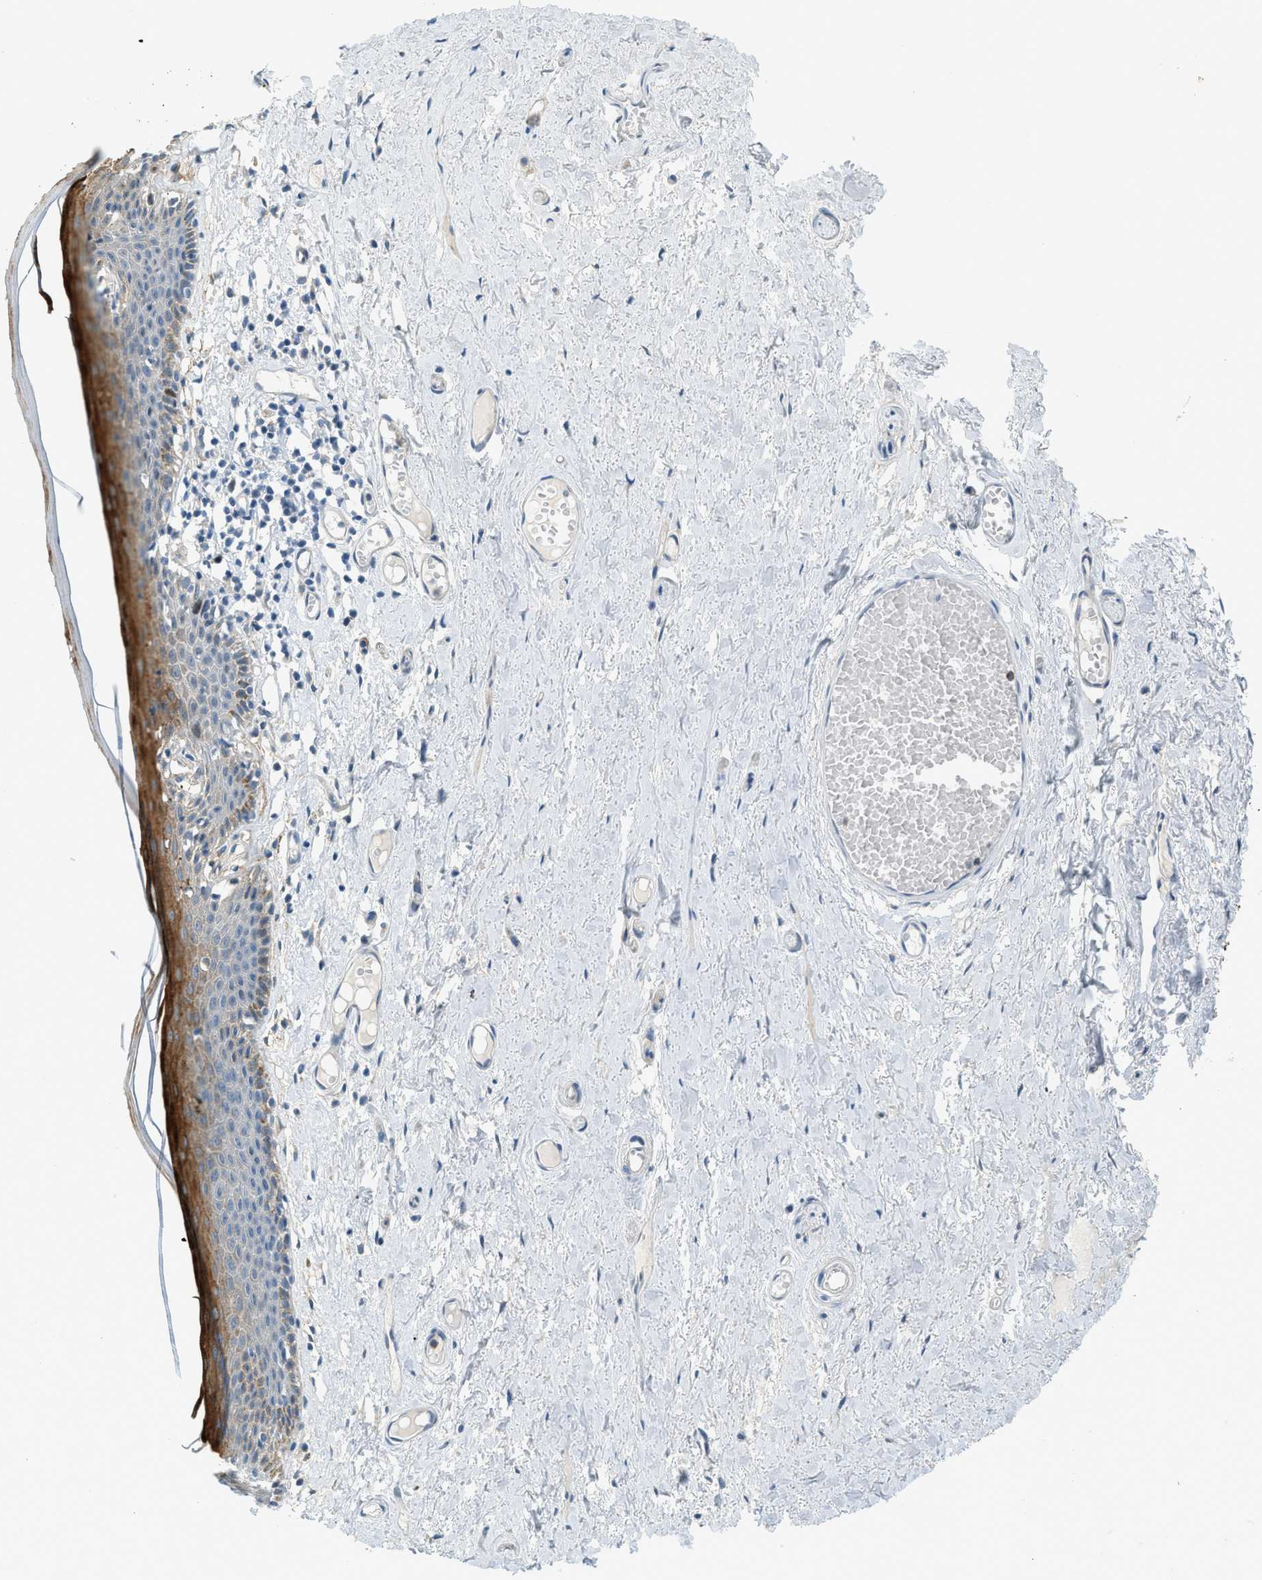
{"staining": {"intensity": "strong", "quantity": "25%-75%", "location": "cytoplasmic/membranous"}, "tissue": "skin", "cell_type": "Epidermal cells", "image_type": "normal", "snomed": [{"axis": "morphology", "description": "Normal tissue, NOS"}, {"axis": "topography", "description": "Adipose tissue"}, {"axis": "topography", "description": "Vascular tissue"}, {"axis": "topography", "description": "Anal"}, {"axis": "topography", "description": "Peripheral nerve tissue"}], "caption": "DAB (3,3'-diaminobenzidine) immunohistochemical staining of normal skin shows strong cytoplasmic/membranous protein expression in about 25%-75% of epidermal cells. (DAB (3,3'-diaminobenzidine) = brown stain, brightfield microscopy at high magnification).", "gene": "ZNF367", "patient": {"sex": "female", "age": 54}}